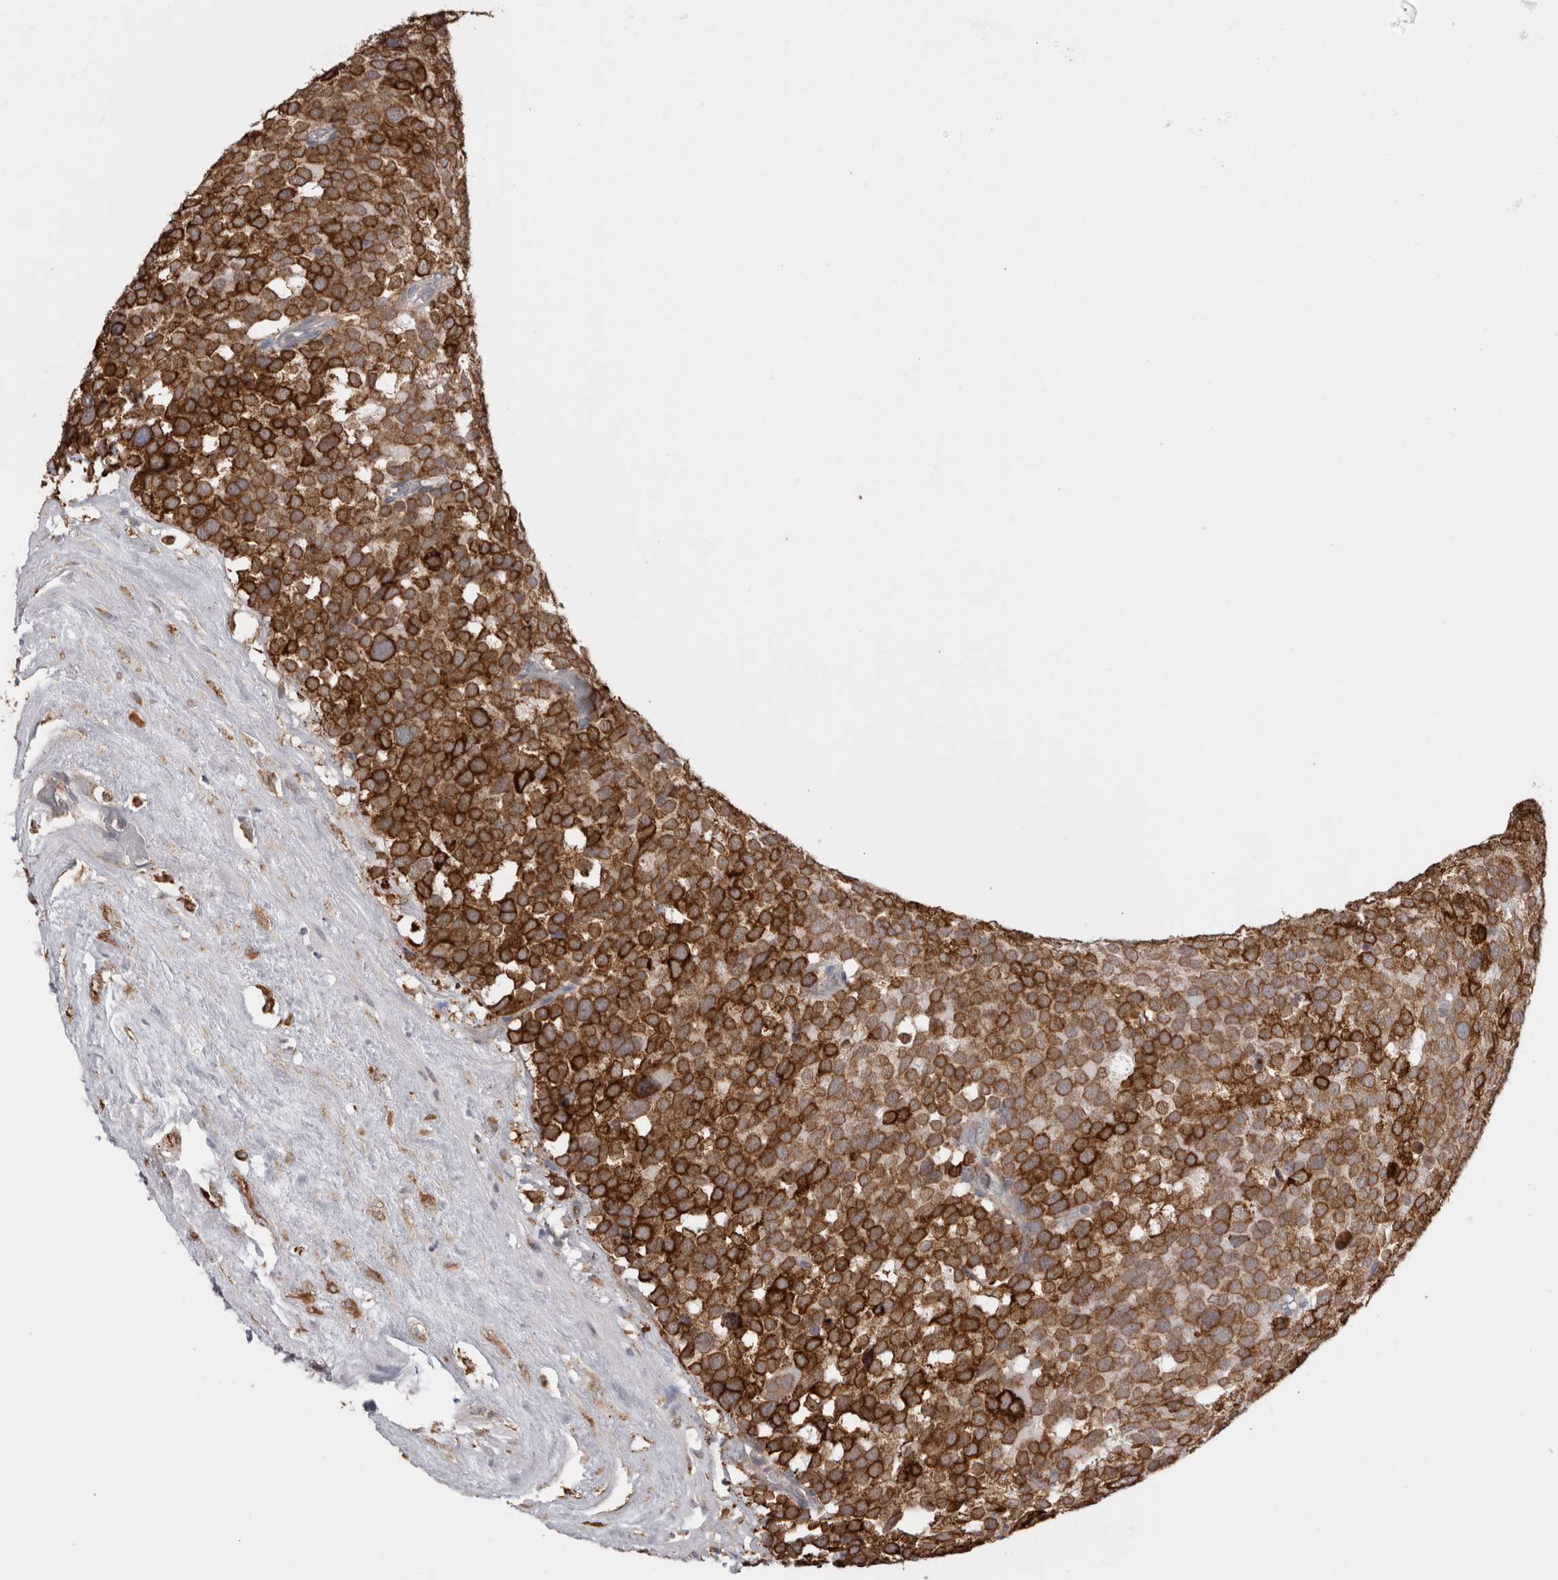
{"staining": {"intensity": "strong", "quantity": ">75%", "location": "cytoplasmic/membranous"}, "tissue": "testis cancer", "cell_type": "Tumor cells", "image_type": "cancer", "snomed": [{"axis": "morphology", "description": "Seminoma, NOS"}, {"axis": "topography", "description": "Testis"}], "caption": "Immunohistochemistry (IHC) of testis cancer displays high levels of strong cytoplasmic/membranous positivity in about >75% of tumor cells.", "gene": "LRPAP1", "patient": {"sex": "male", "age": 71}}